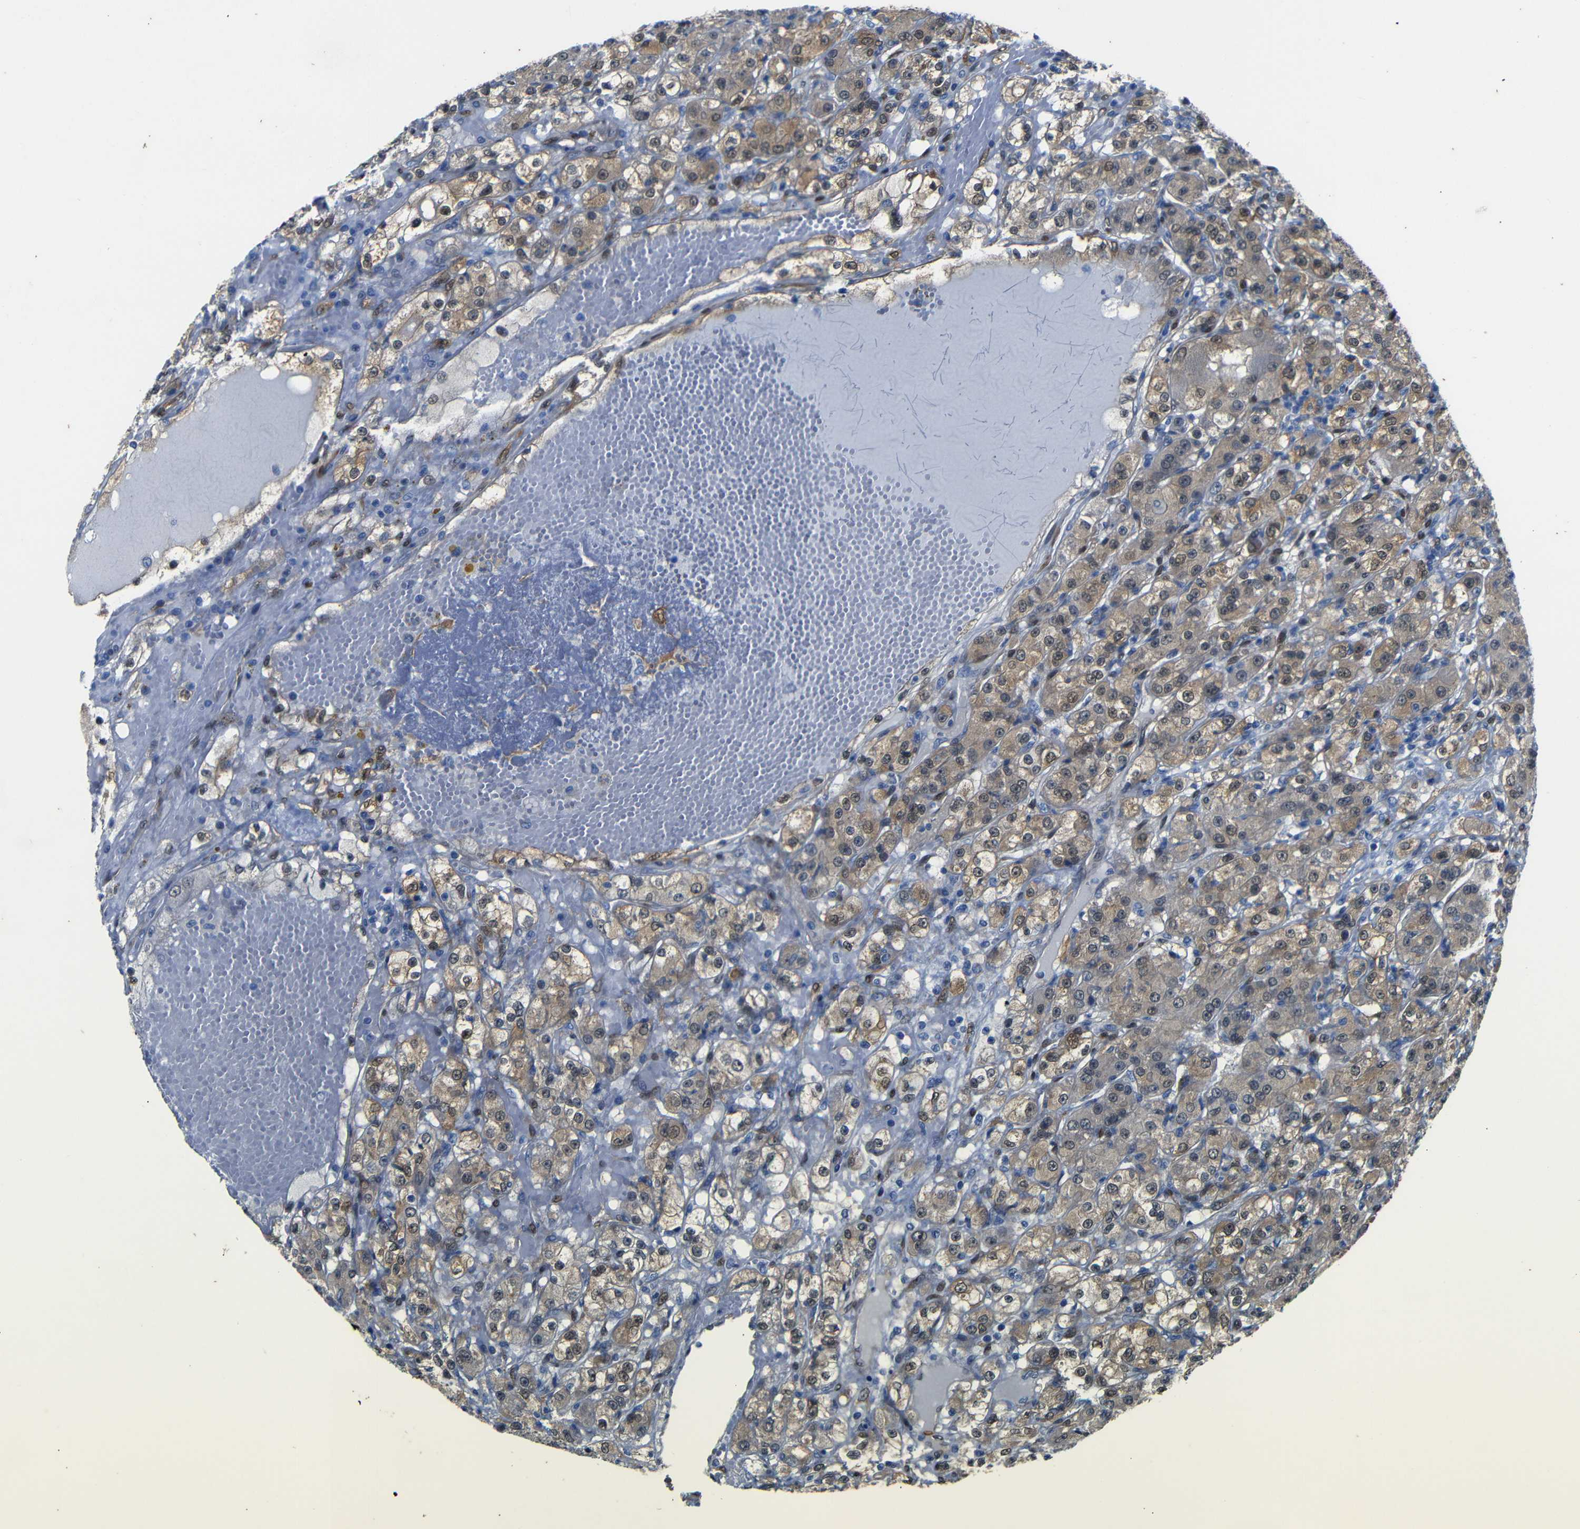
{"staining": {"intensity": "weak", "quantity": "25%-75%", "location": "cytoplasmic/membranous,nuclear"}, "tissue": "renal cancer", "cell_type": "Tumor cells", "image_type": "cancer", "snomed": [{"axis": "morphology", "description": "Normal tissue, NOS"}, {"axis": "morphology", "description": "Adenocarcinoma, NOS"}, {"axis": "topography", "description": "Kidney"}], "caption": "Renal cancer stained for a protein (brown) exhibits weak cytoplasmic/membranous and nuclear positive staining in about 25%-75% of tumor cells.", "gene": "YAP1", "patient": {"sex": "male", "age": 61}}